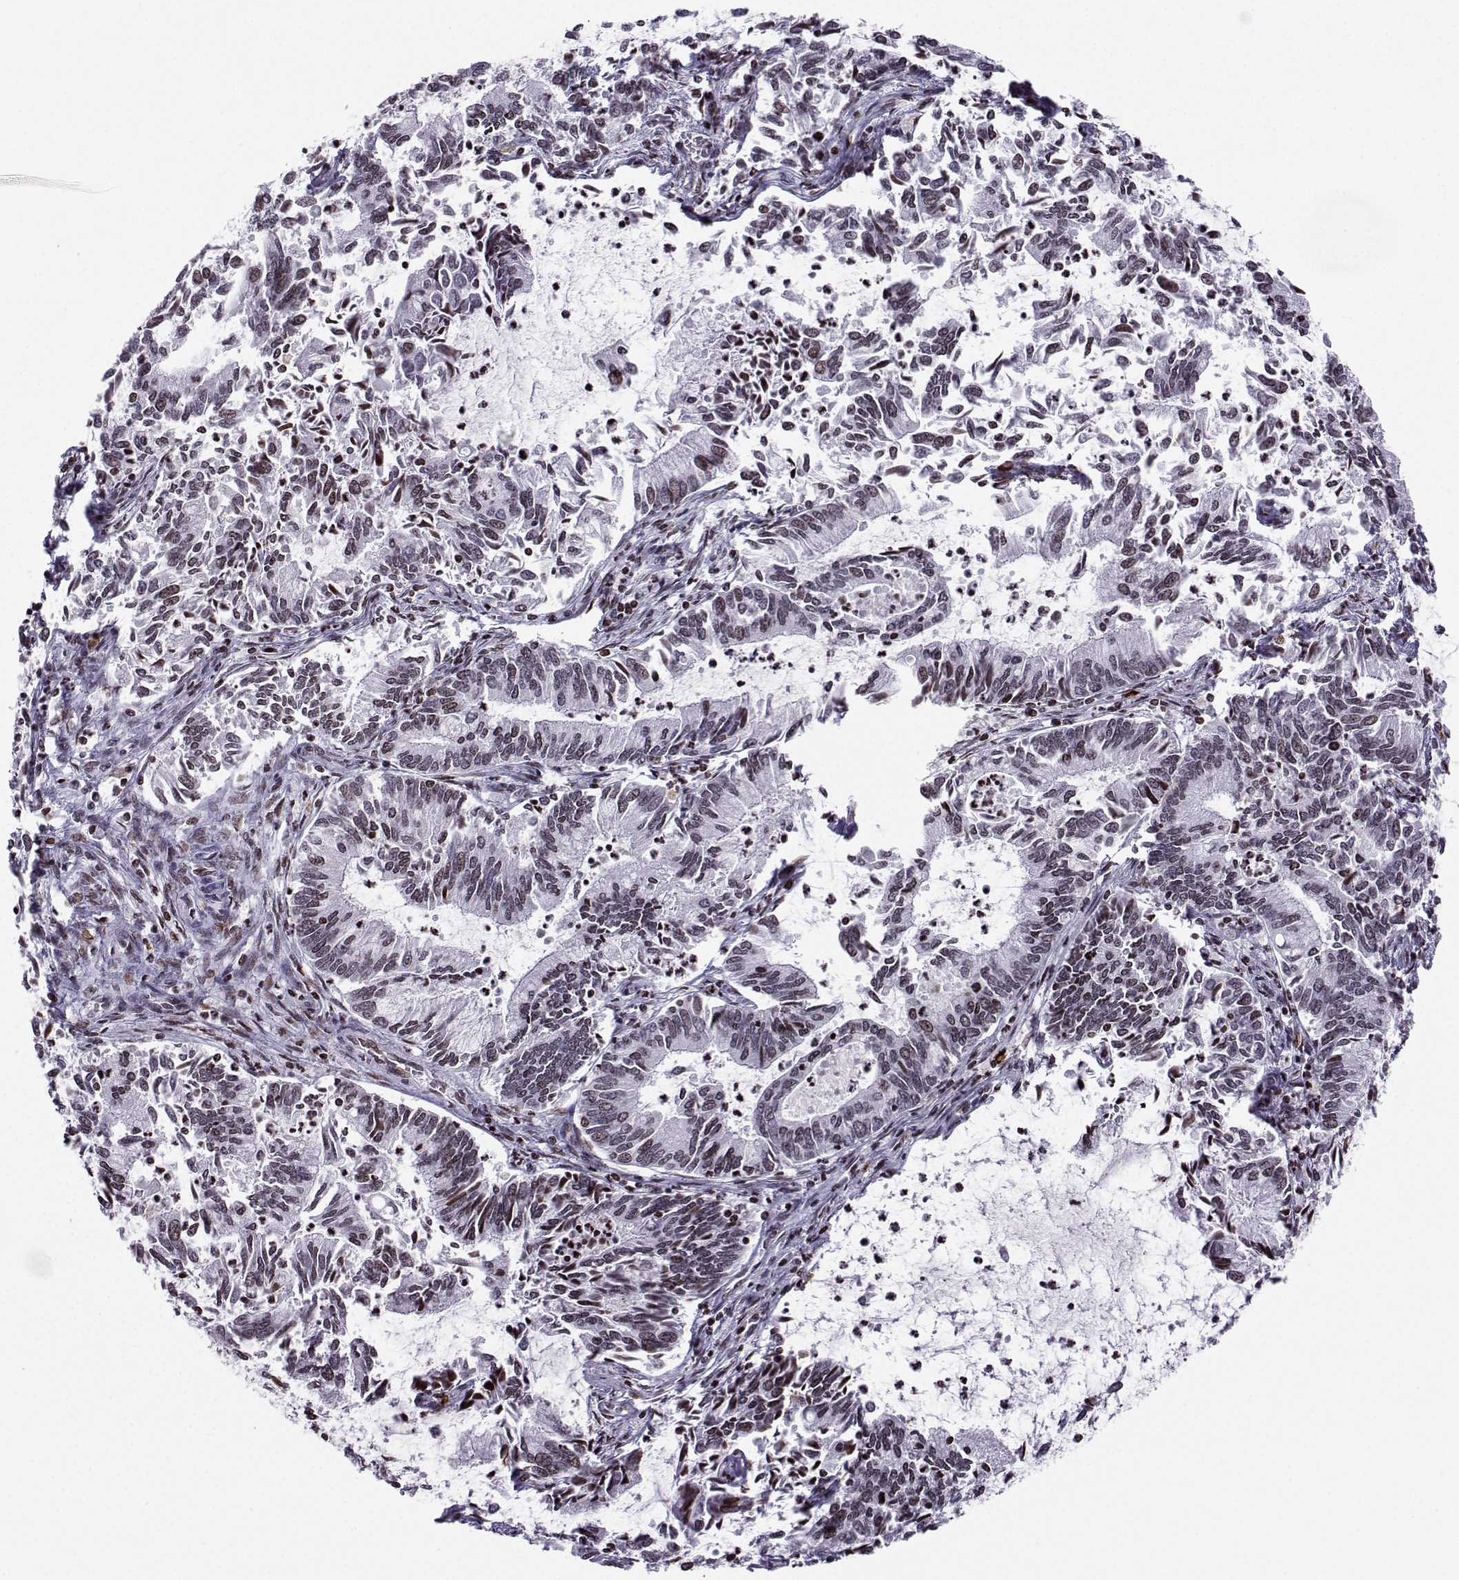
{"staining": {"intensity": "negative", "quantity": "none", "location": "none"}, "tissue": "cervical cancer", "cell_type": "Tumor cells", "image_type": "cancer", "snomed": [{"axis": "morphology", "description": "Adenocarcinoma, NOS"}, {"axis": "topography", "description": "Cervix"}], "caption": "Immunohistochemistry of cervical cancer exhibits no expression in tumor cells. (Stains: DAB immunohistochemistry with hematoxylin counter stain, Microscopy: brightfield microscopy at high magnification).", "gene": "ZNF19", "patient": {"sex": "female", "age": 42}}